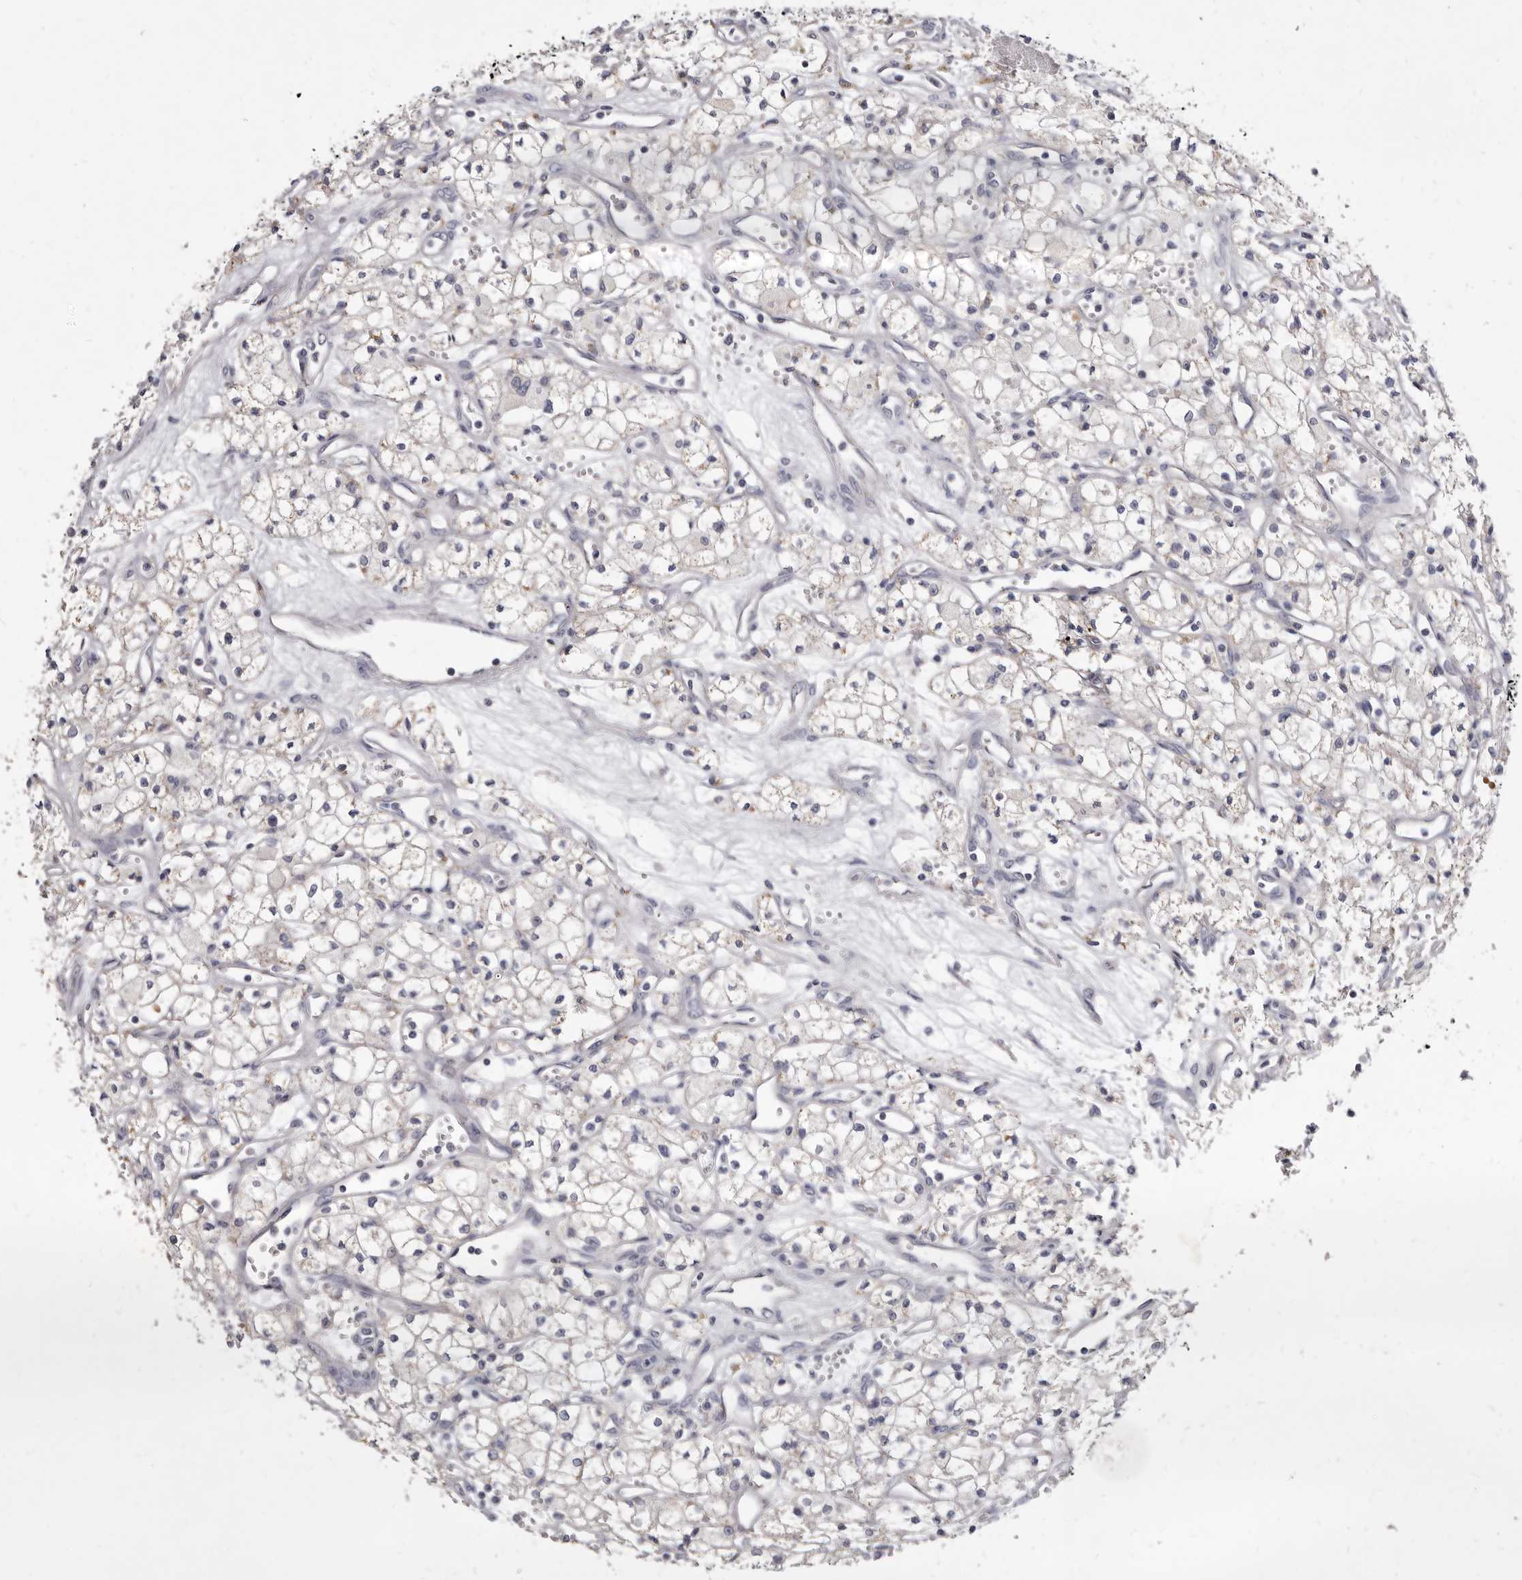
{"staining": {"intensity": "negative", "quantity": "none", "location": "none"}, "tissue": "renal cancer", "cell_type": "Tumor cells", "image_type": "cancer", "snomed": [{"axis": "morphology", "description": "Adenocarcinoma, NOS"}, {"axis": "topography", "description": "Kidney"}], "caption": "Immunohistochemical staining of renal cancer (adenocarcinoma) shows no significant expression in tumor cells.", "gene": "CYP2E1", "patient": {"sex": "male", "age": 59}}